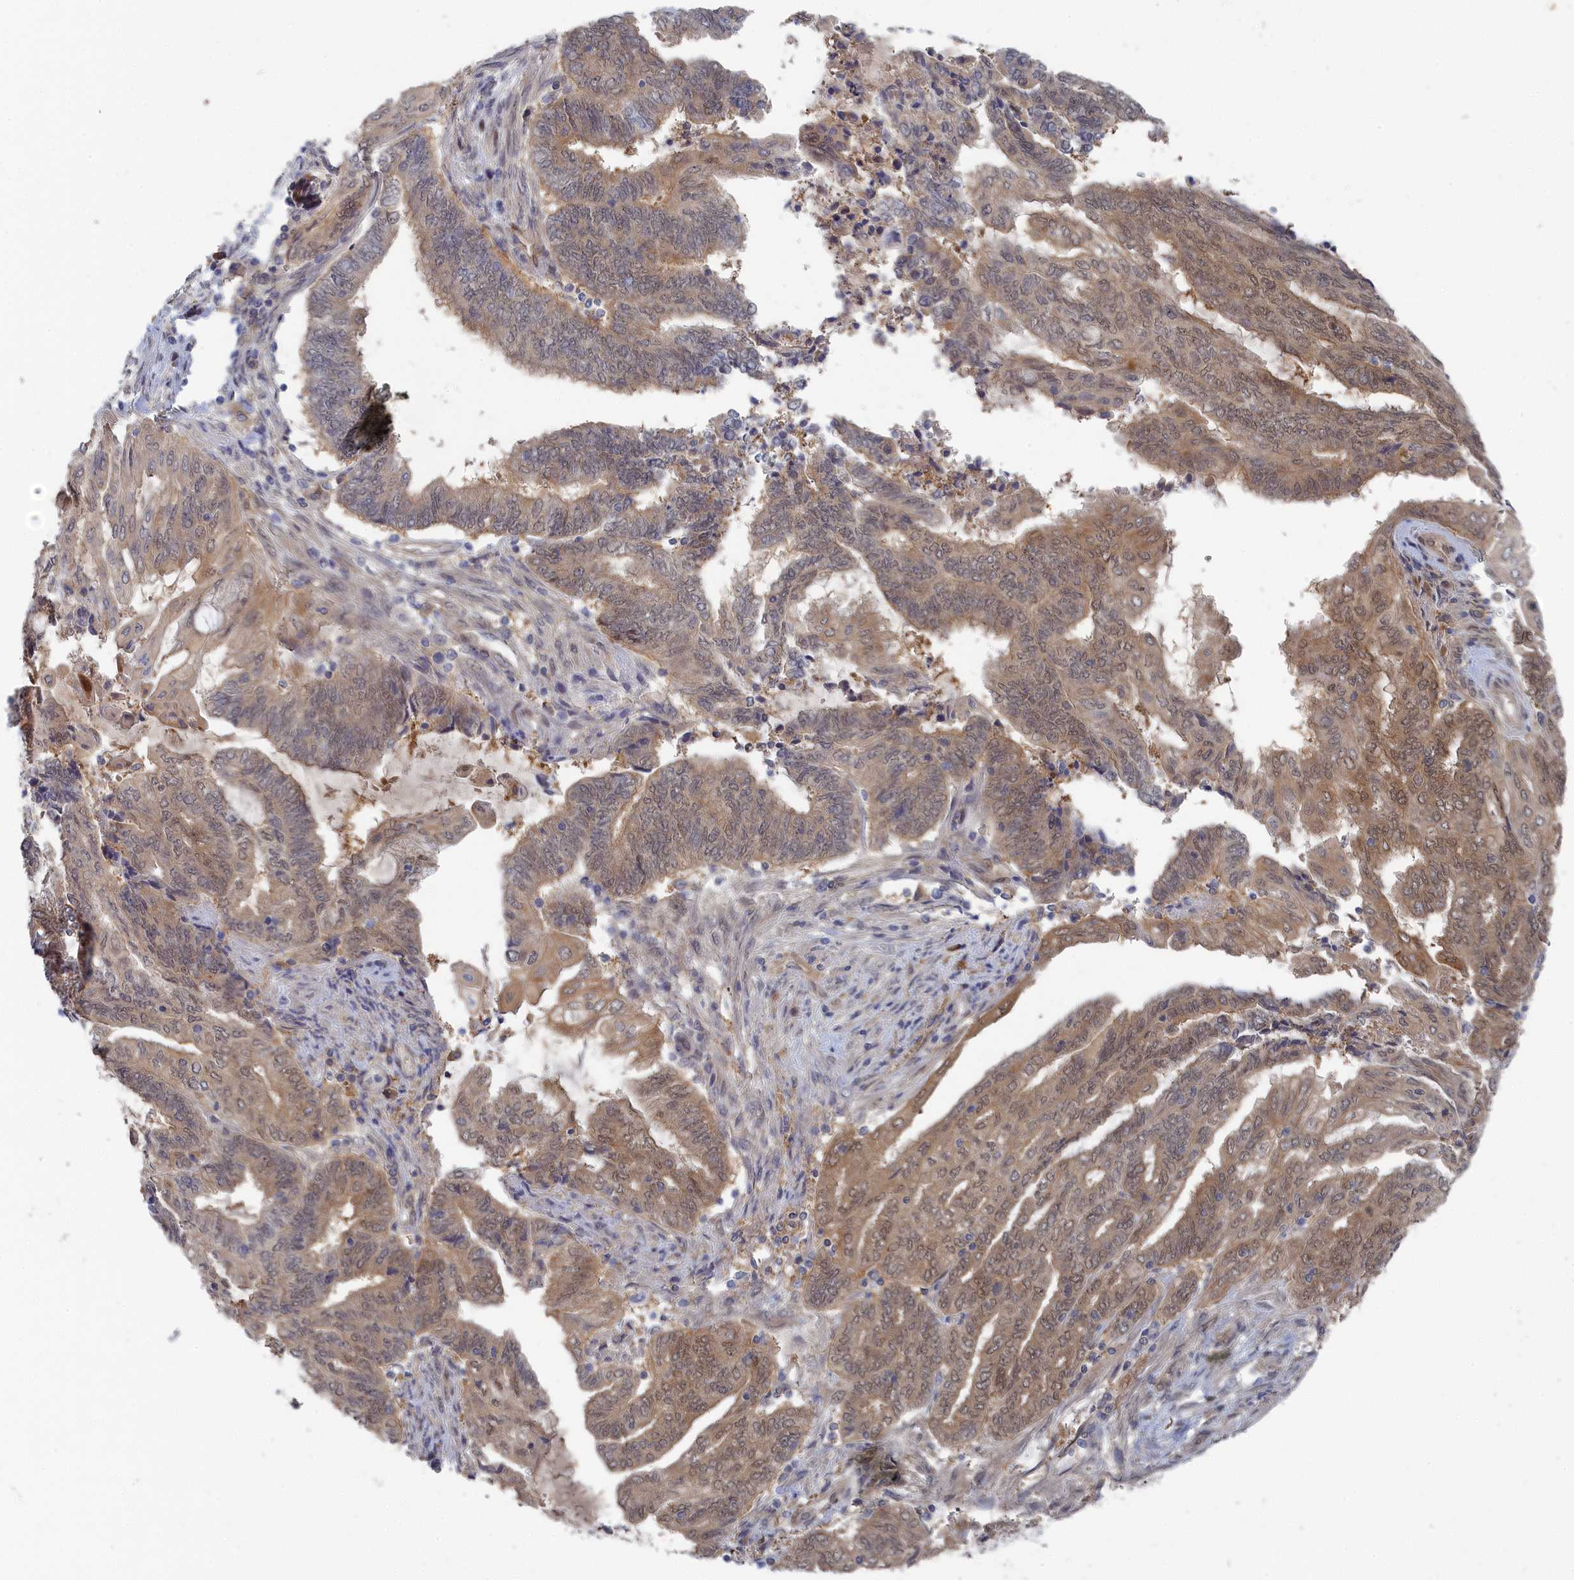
{"staining": {"intensity": "moderate", "quantity": ">75%", "location": "cytoplasmic/membranous,nuclear"}, "tissue": "endometrial cancer", "cell_type": "Tumor cells", "image_type": "cancer", "snomed": [{"axis": "morphology", "description": "Adenocarcinoma, NOS"}, {"axis": "topography", "description": "Uterus"}, {"axis": "topography", "description": "Endometrium"}], "caption": "Protein staining displays moderate cytoplasmic/membranous and nuclear positivity in approximately >75% of tumor cells in adenocarcinoma (endometrial).", "gene": "IRGQ", "patient": {"sex": "female", "age": 70}}